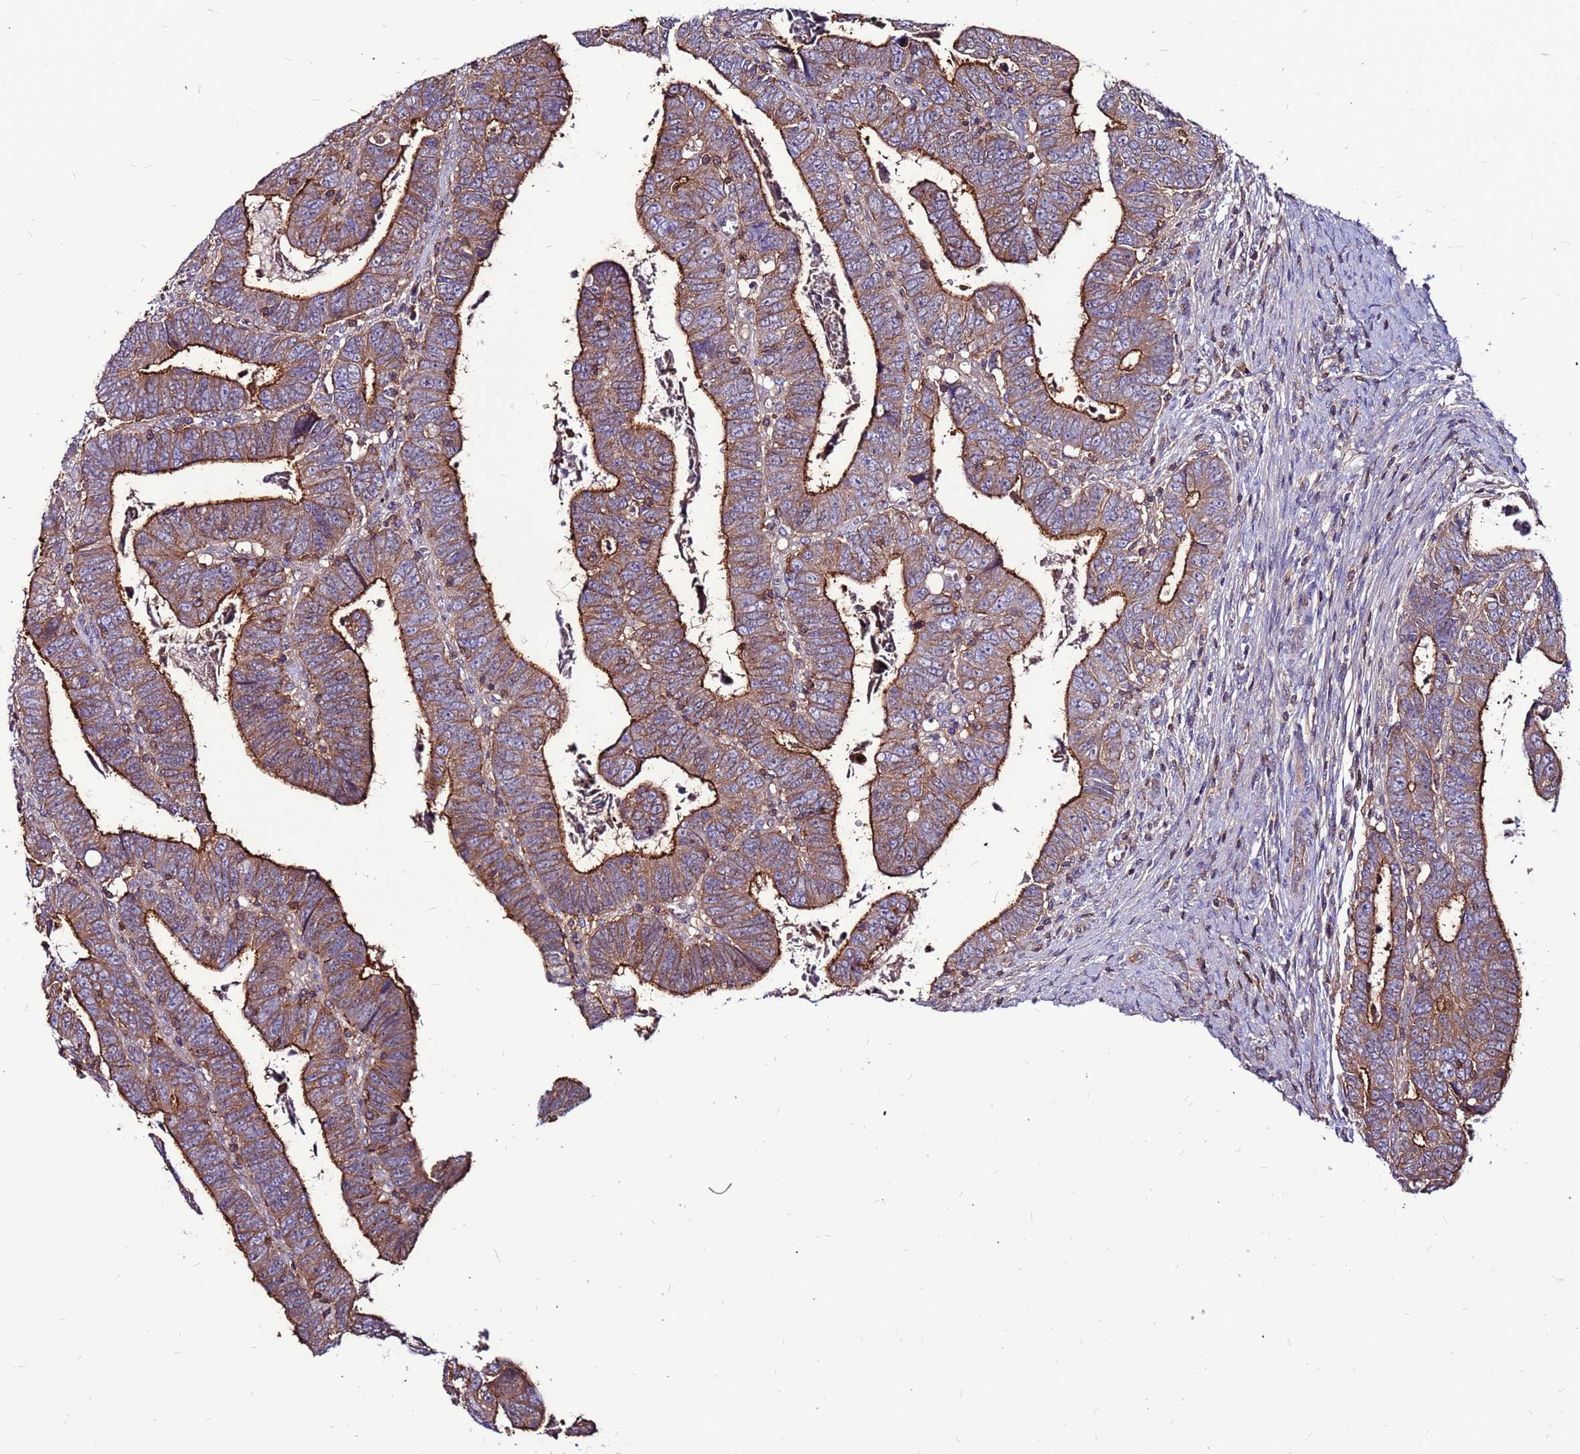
{"staining": {"intensity": "strong", "quantity": ">75%", "location": "cytoplasmic/membranous"}, "tissue": "colorectal cancer", "cell_type": "Tumor cells", "image_type": "cancer", "snomed": [{"axis": "morphology", "description": "Normal tissue, NOS"}, {"axis": "morphology", "description": "Adenocarcinoma, NOS"}, {"axis": "topography", "description": "Rectum"}], "caption": "This is an image of IHC staining of adenocarcinoma (colorectal), which shows strong staining in the cytoplasmic/membranous of tumor cells.", "gene": "NRN1L", "patient": {"sex": "female", "age": 65}}